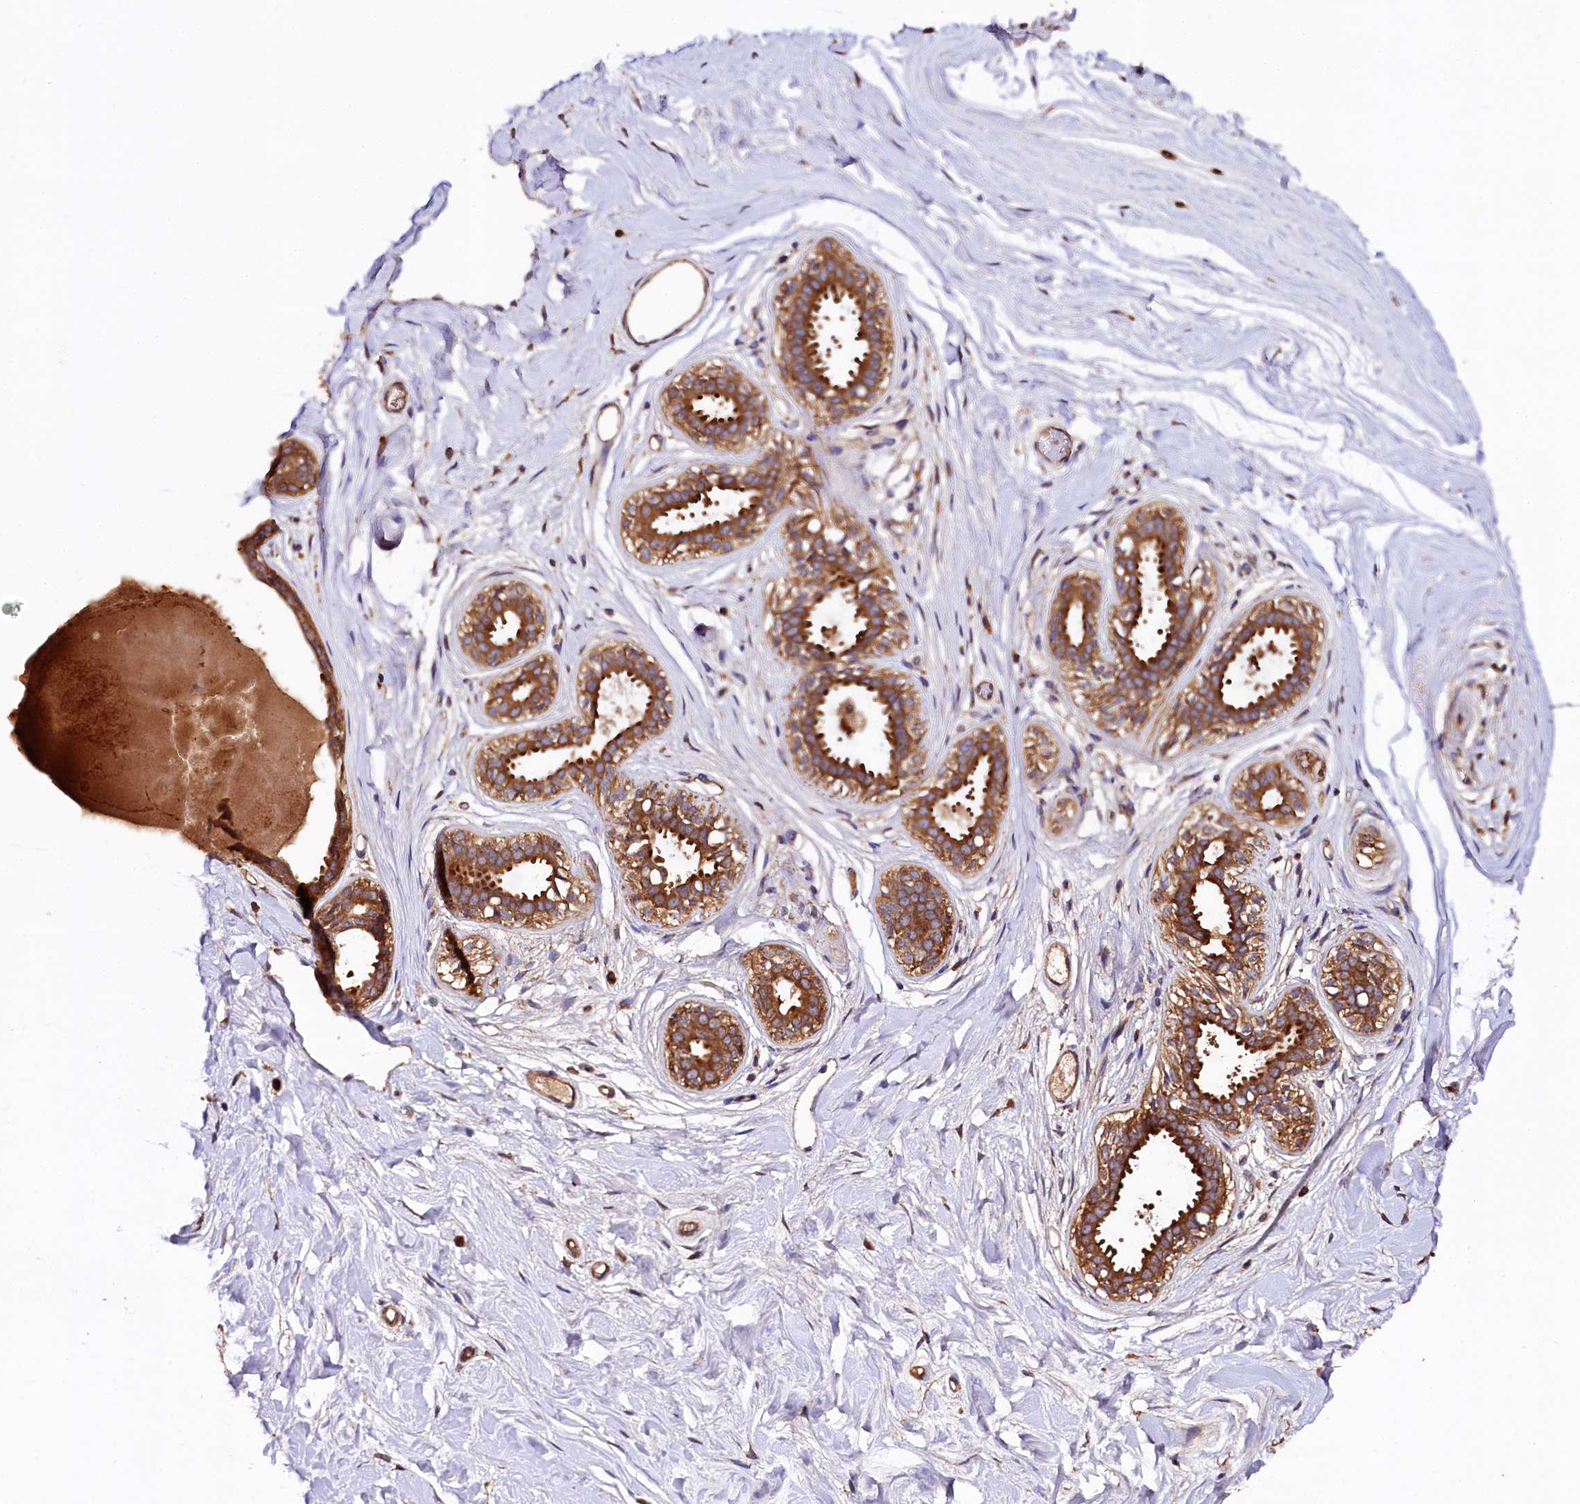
{"staining": {"intensity": "moderate", "quantity": ">75%", "location": "cytoplasmic/membranous"}, "tissue": "breast", "cell_type": "Adipocytes", "image_type": "normal", "snomed": [{"axis": "morphology", "description": "Normal tissue, NOS"}, {"axis": "topography", "description": "Breast"}], "caption": "Breast stained with DAB IHC shows medium levels of moderate cytoplasmic/membranous expression in approximately >75% of adipocytes. The protein is shown in brown color, while the nuclei are stained blue.", "gene": "KLC2", "patient": {"sex": "female", "age": 45}}